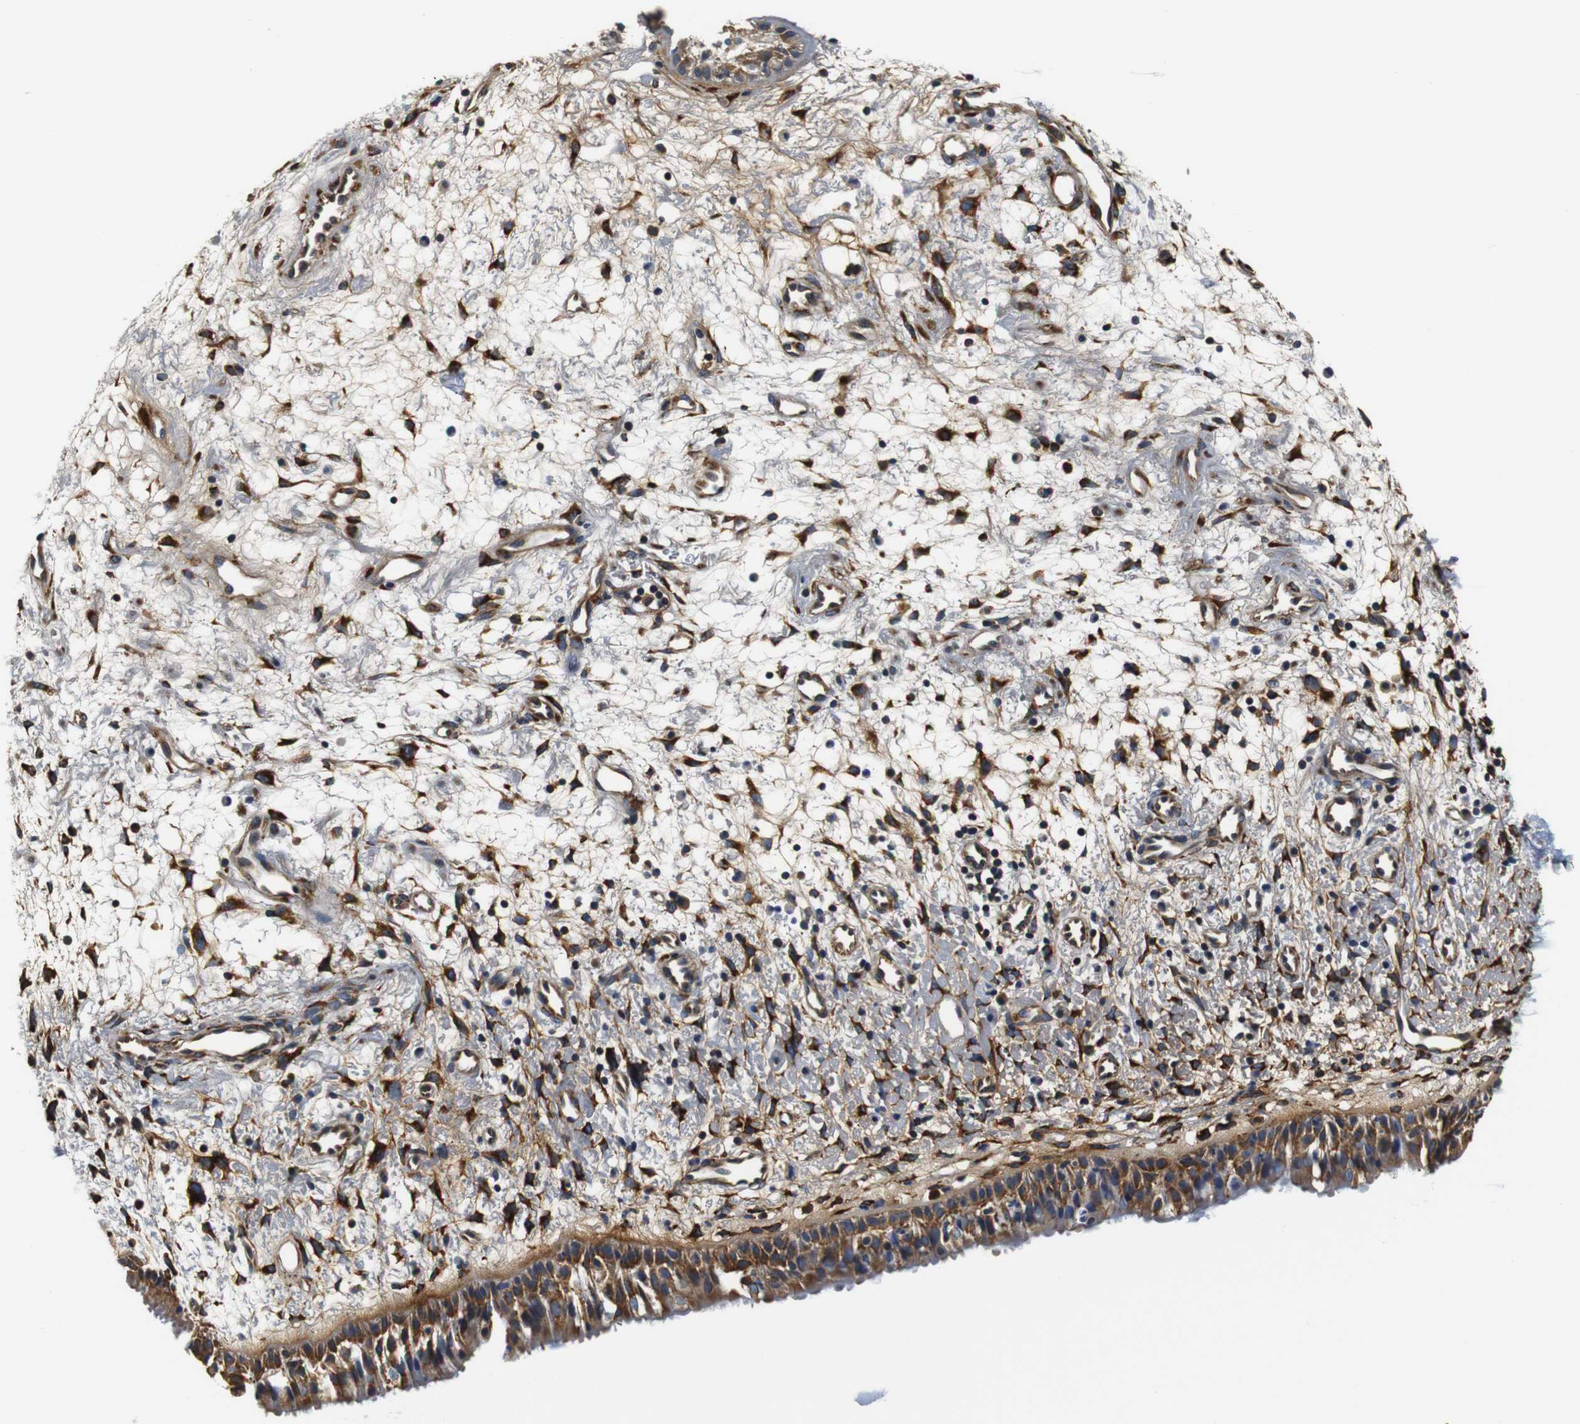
{"staining": {"intensity": "moderate", "quantity": ">75%", "location": "cytoplasmic/membranous"}, "tissue": "nasopharynx", "cell_type": "Respiratory epithelial cells", "image_type": "normal", "snomed": [{"axis": "morphology", "description": "Normal tissue, NOS"}, {"axis": "topography", "description": "Nasopharynx"}], "caption": "Brown immunohistochemical staining in unremarkable nasopharynx displays moderate cytoplasmic/membranous positivity in about >75% of respiratory epithelial cells.", "gene": "COL1A1", "patient": {"sex": "male", "age": 22}}